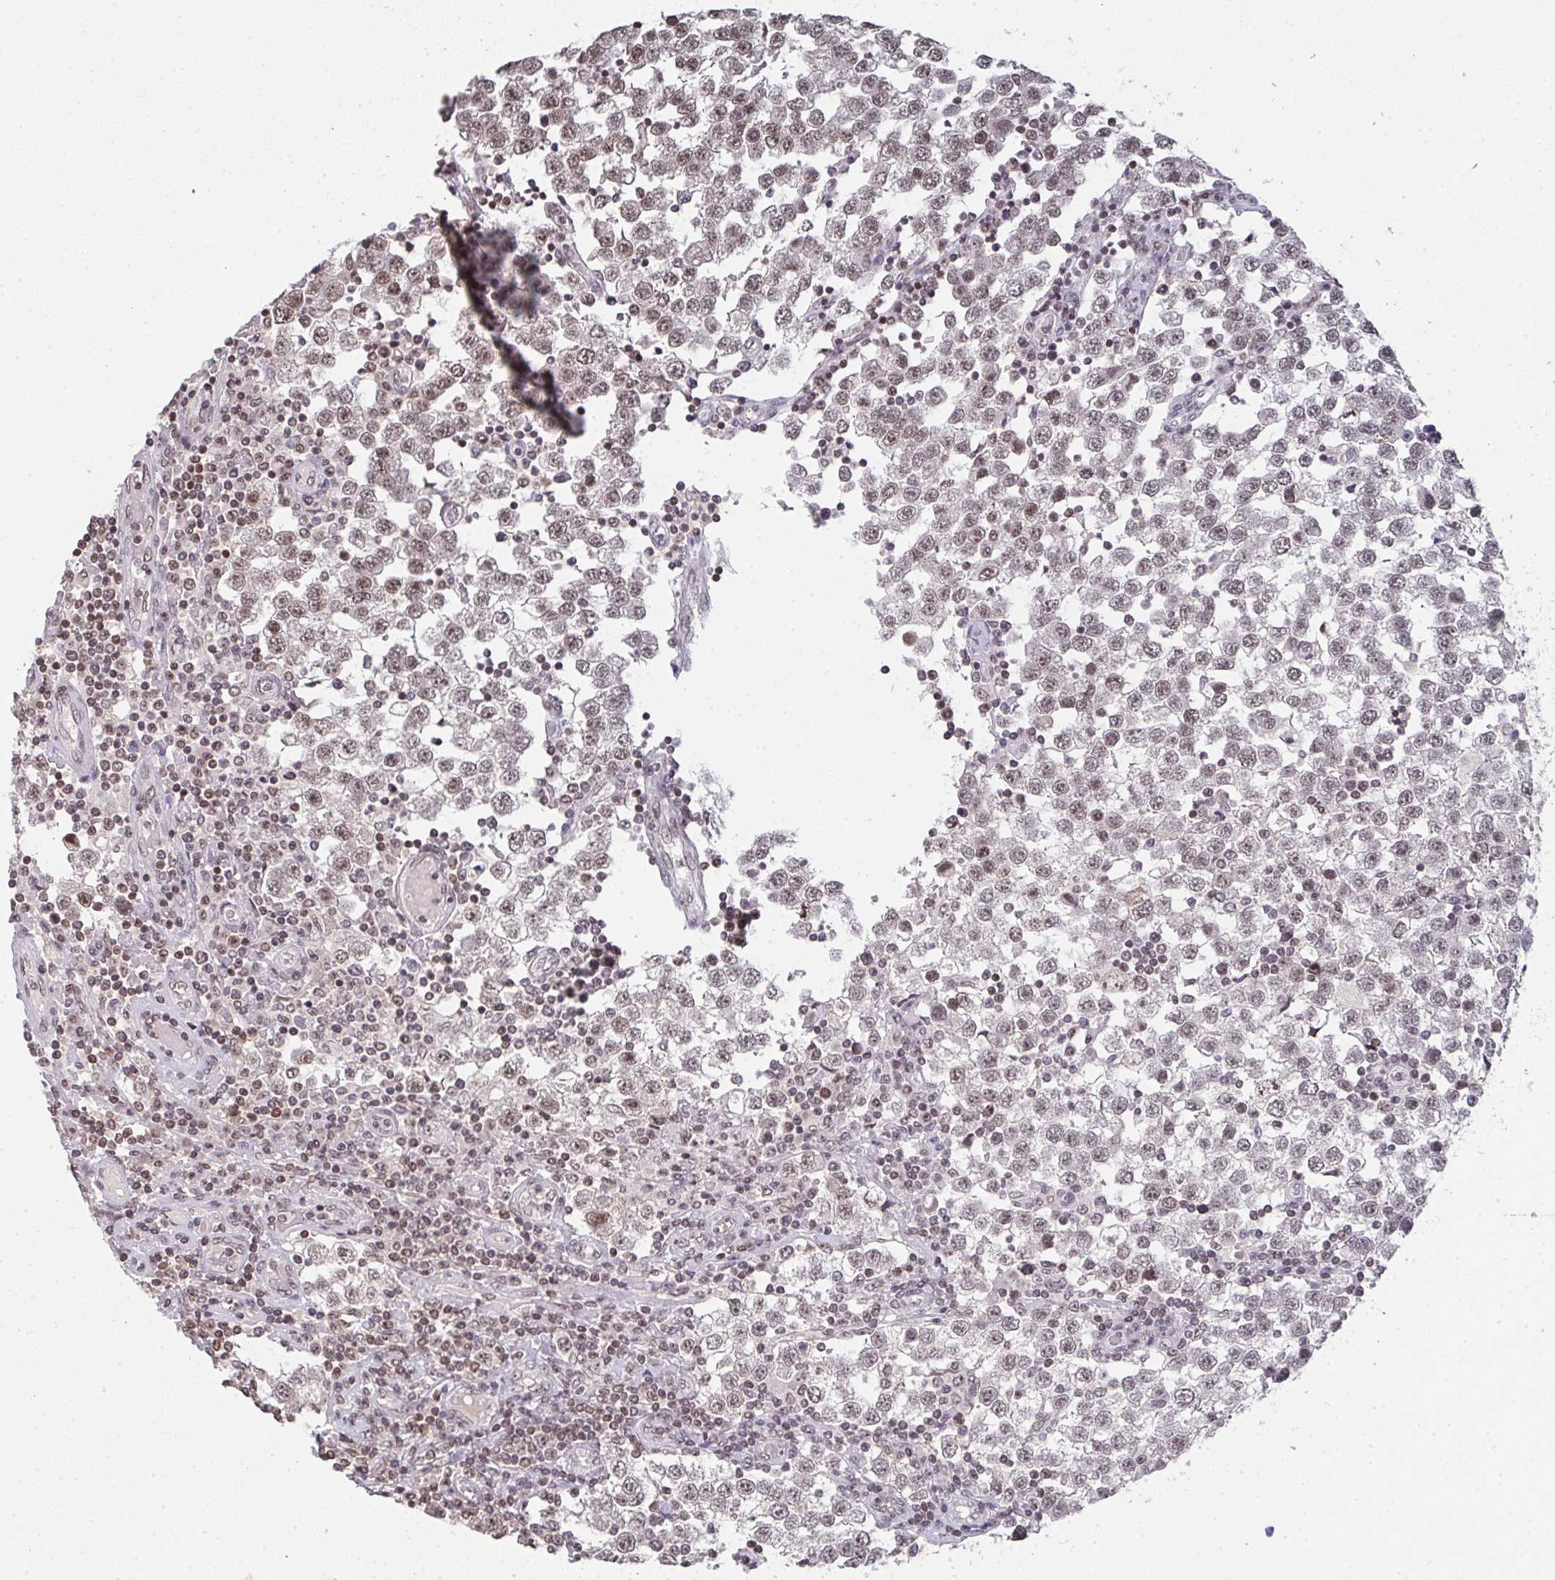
{"staining": {"intensity": "moderate", "quantity": ">75%", "location": "nuclear"}, "tissue": "testis cancer", "cell_type": "Tumor cells", "image_type": "cancer", "snomed": [{"axis": "morphology", "description": "Seminoma, NOS"}, {"axis": "topography", "description": "Testis"}], "caption": "This is a micrograph of immunohistochemistry (IHC) staining of seminoma (testis), which shows moderate expression in the nuclear of tumor cells.", "gene": "DKC1", "patient": {"sex": "male", "age": 34}}